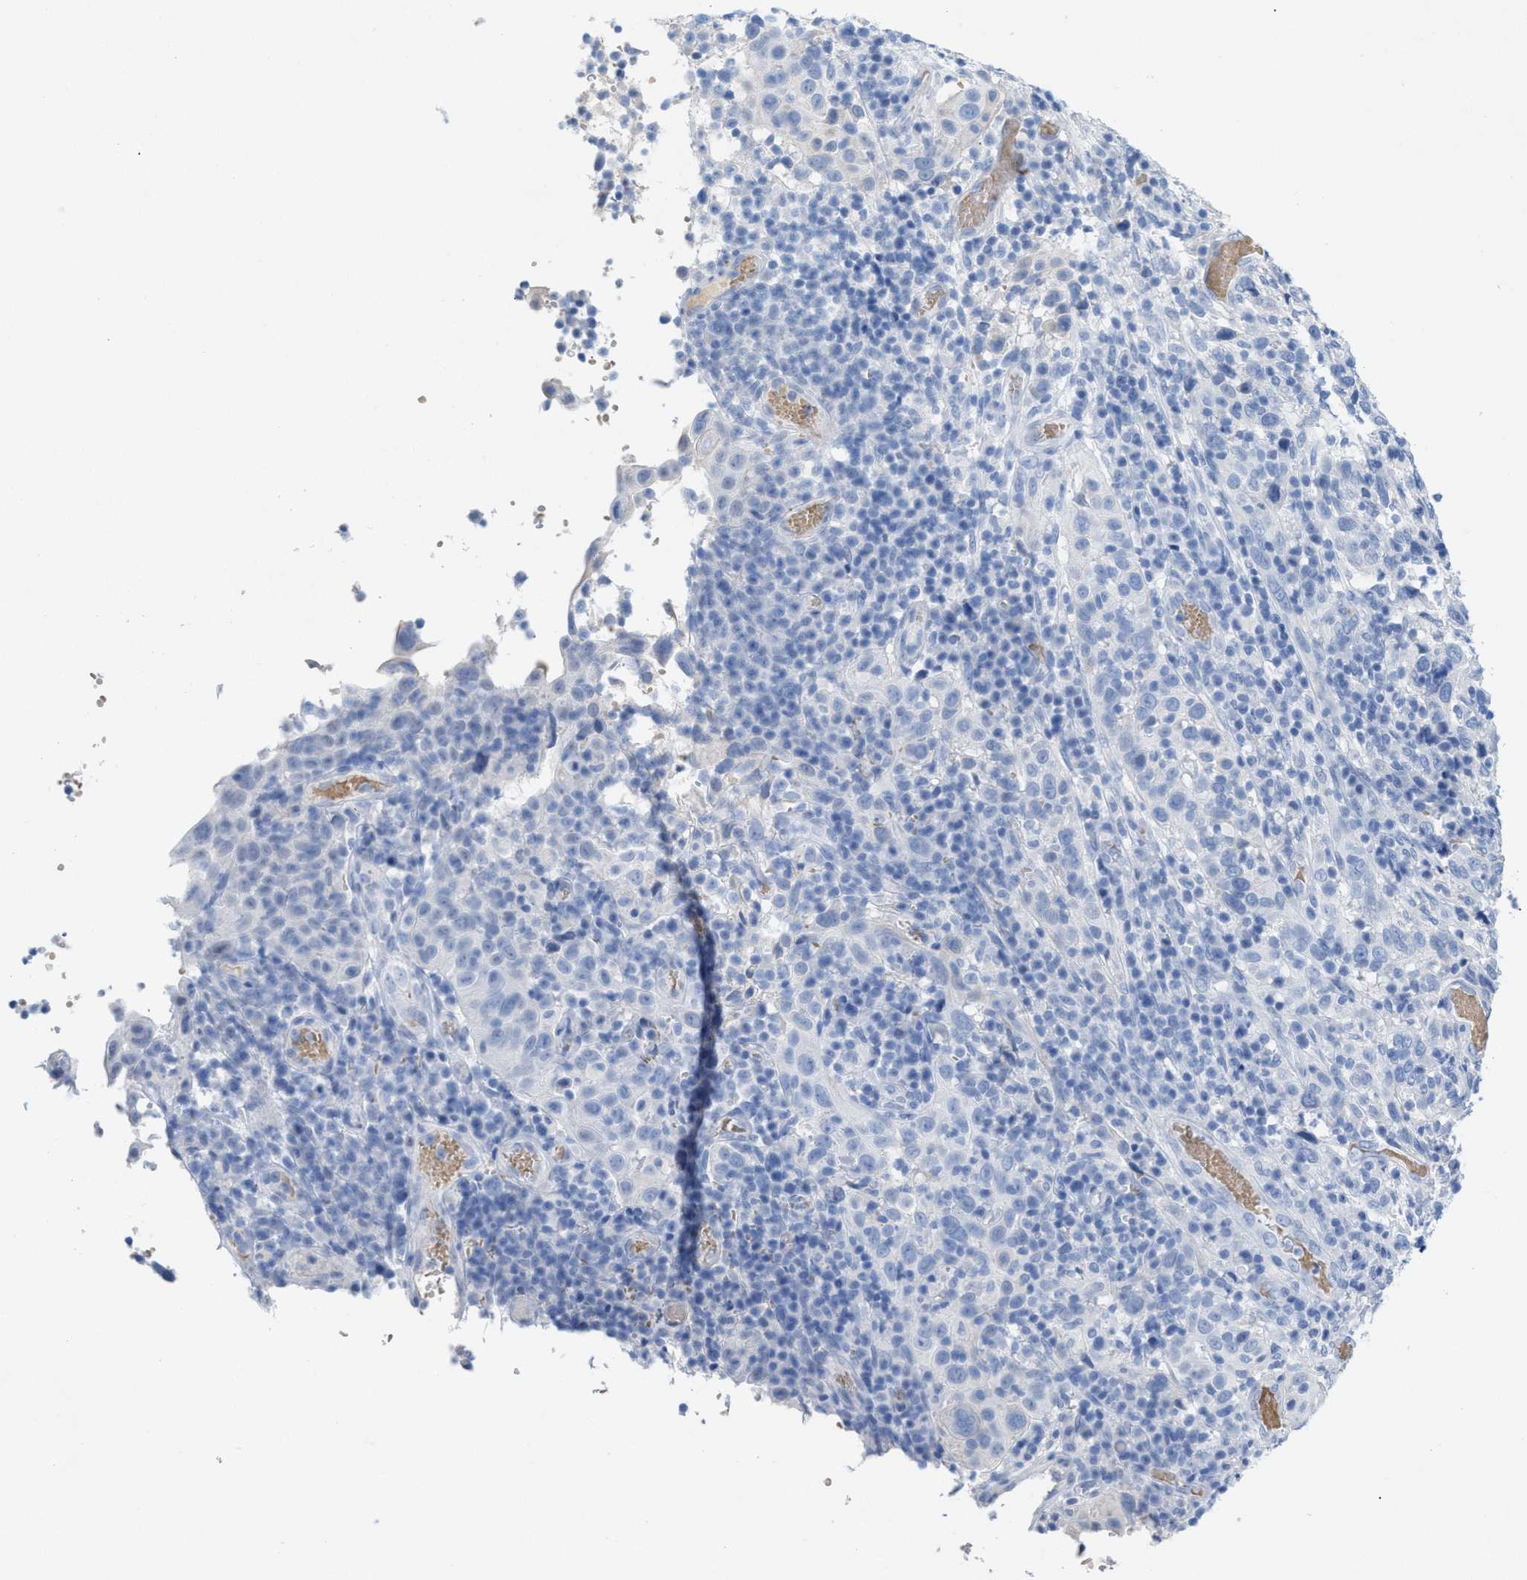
{"staining": {"intensity": "negative", "quantity": "none", "location": "none"}, "tissue": "cervical cancer", "cell_type": "Tumor cells", "image_type": "cancer", "snomed": [{"axis": "morphology", "description": "Squamous cell carcinoma, NOS"}, {"axis": "topography", "description": "Cervix"}], "caption": "Cervical cancer (squamous cell carcinoma) stained for a protein using IHC reveals no positivity tumor cells.", "gene": "ANKFN1", "patient": {"sex": "female", "age": 46}}